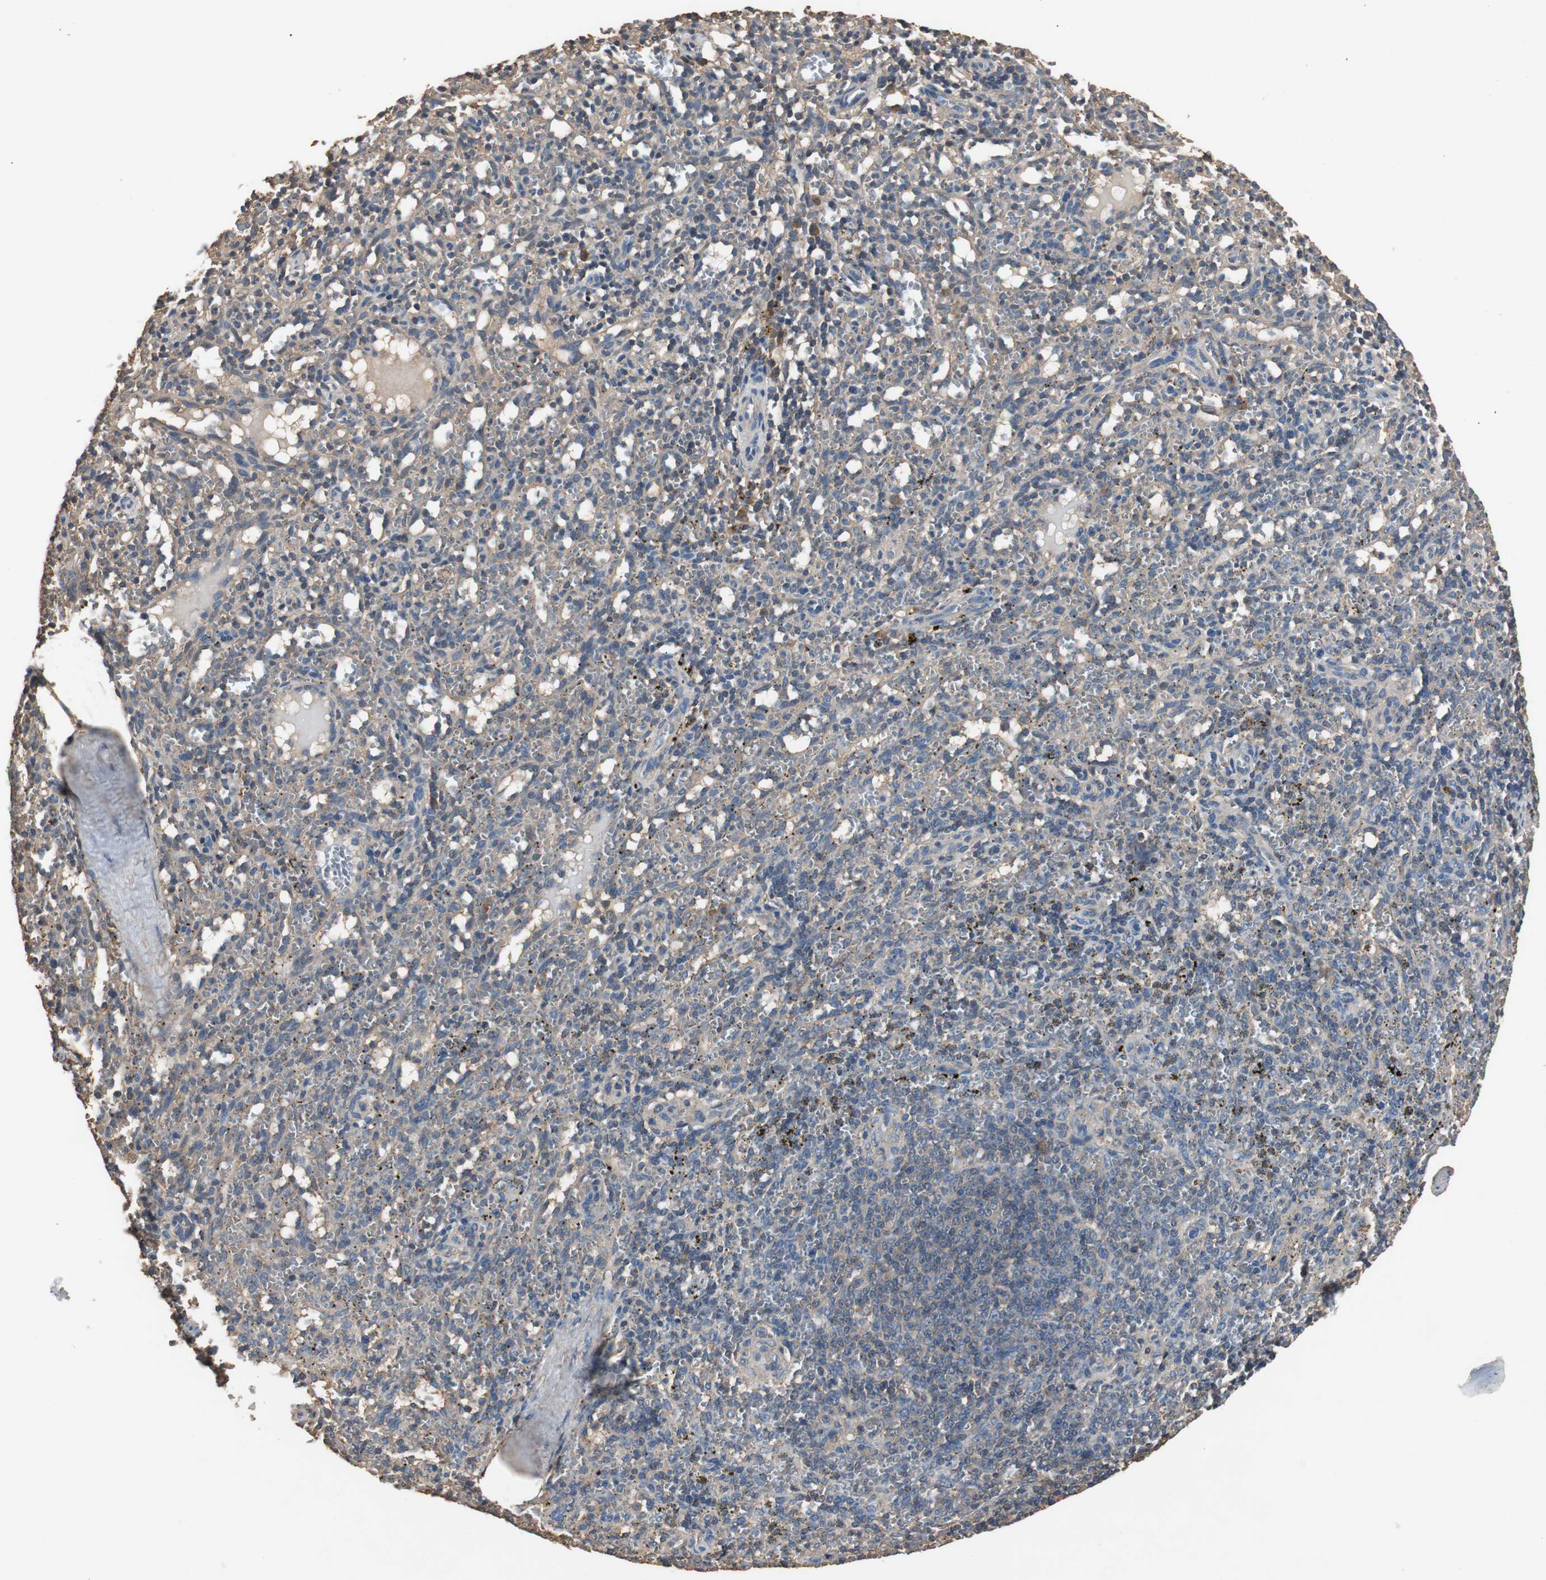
{"staining": {"intensity": "weak", "quantity": "25%-75%", "location": "cytoplasmic/membranous"}, "tissue": "spleen", "cell_type": "Cells in red pulp", "image_type": "normal", "snomed": [{"axis": "morphology", "description": "Normal tissue, NOS"}, {"axis": "topography", "description": "Spleen"}], "caption": "This micrograph demonstrates immunohistochemistry (IHC) staining of normal spleen, with low weak cytoplasmic/membranous staining in approximately 25%-75% of cells in red pulp.", "gene": "TNFRSF14", "patient": {"sex": "female", "age": 10}}